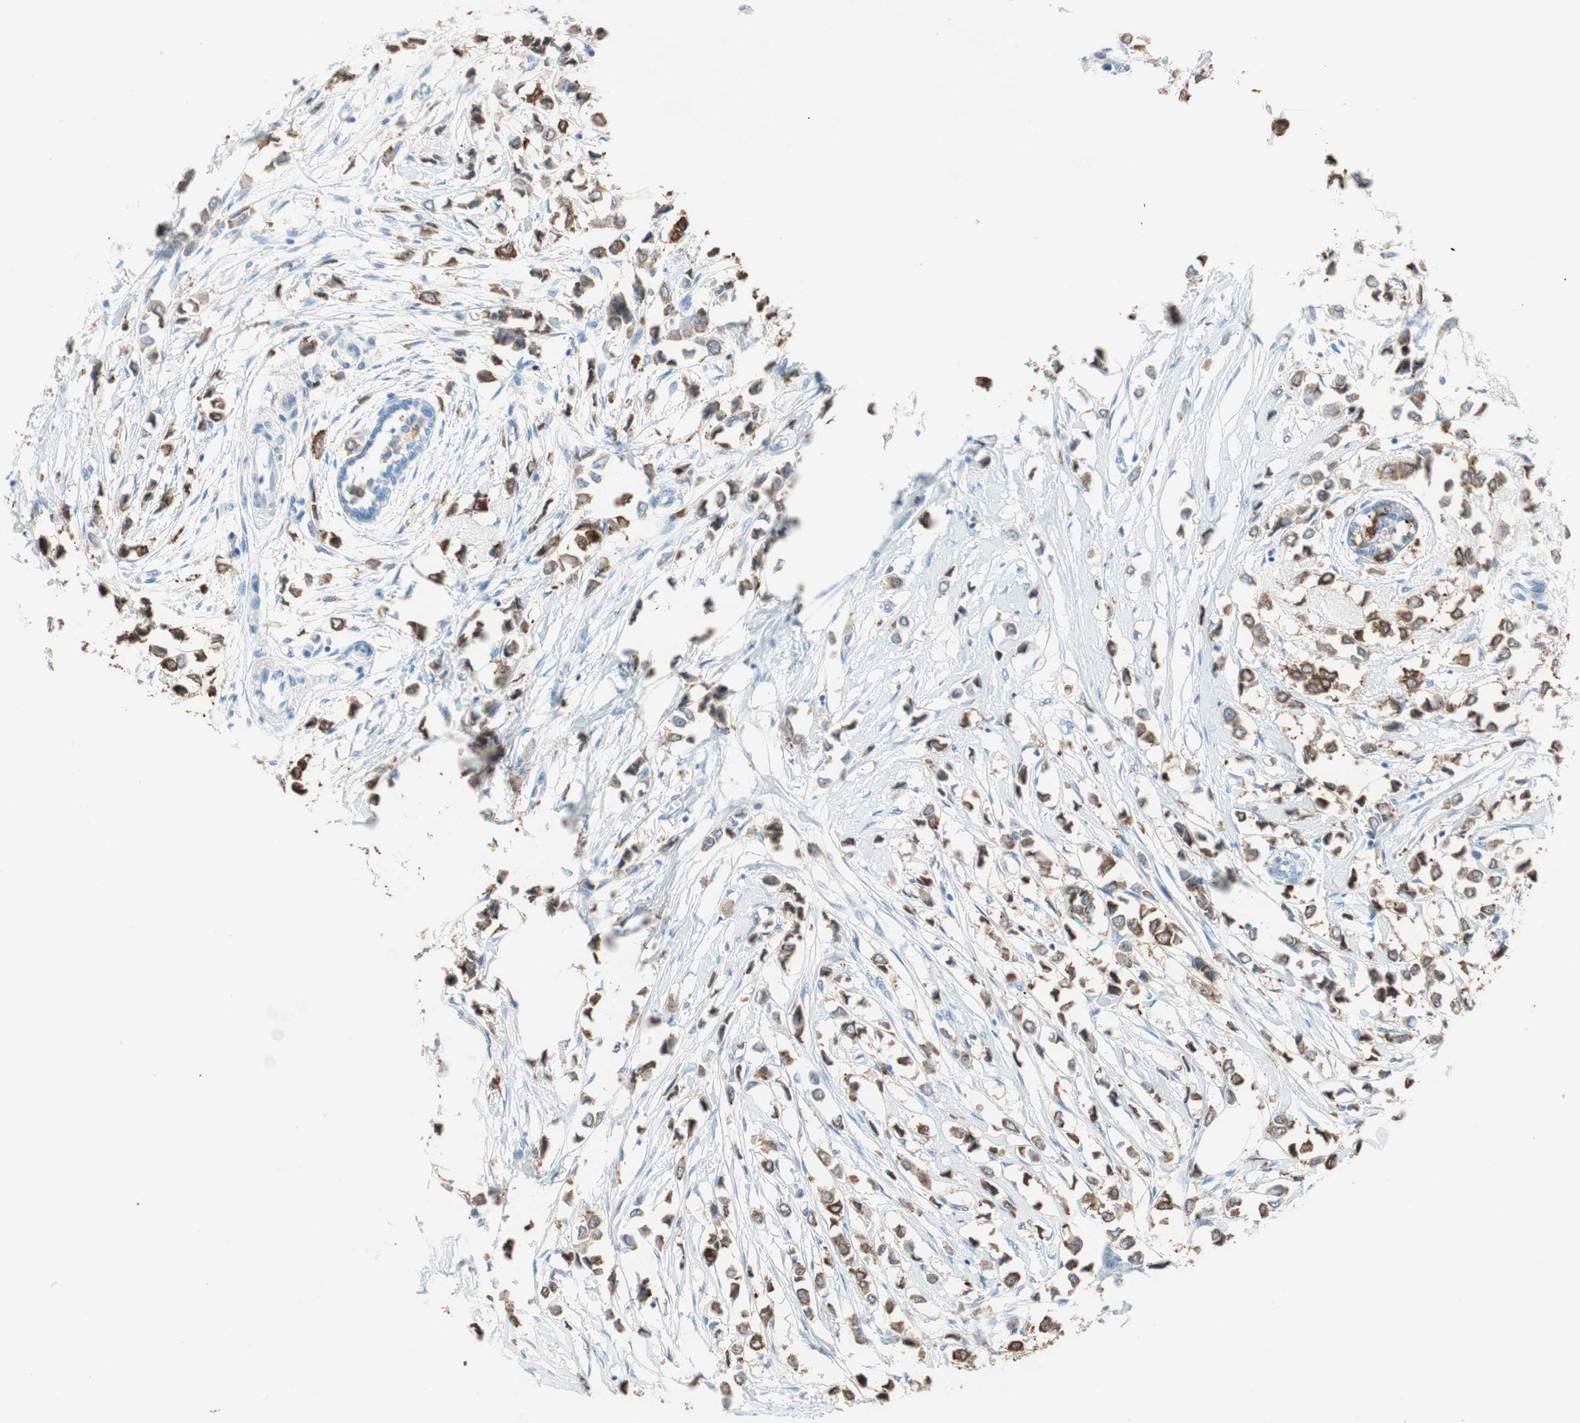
{"staining": {"intensity": "strong", "quantity": ">75%", "location": "cytoplasmic/membranous"}, "tissue": "breast cancer", "cell_type": "Tumor cells", "image_type": "cancer", "snomed": [{"axis": "morphology", "description": "Lobular carcinoma"}, {"axis": "topography", "description": "Breast"}], "caption": "This is an image of IHC staining of lobular carcinoma (breast), which shows strong staining in the cytoplasmic/membranous of tumor cells.", "gene": "GLUL", "patient": {"sex": "female", "age": 51}}